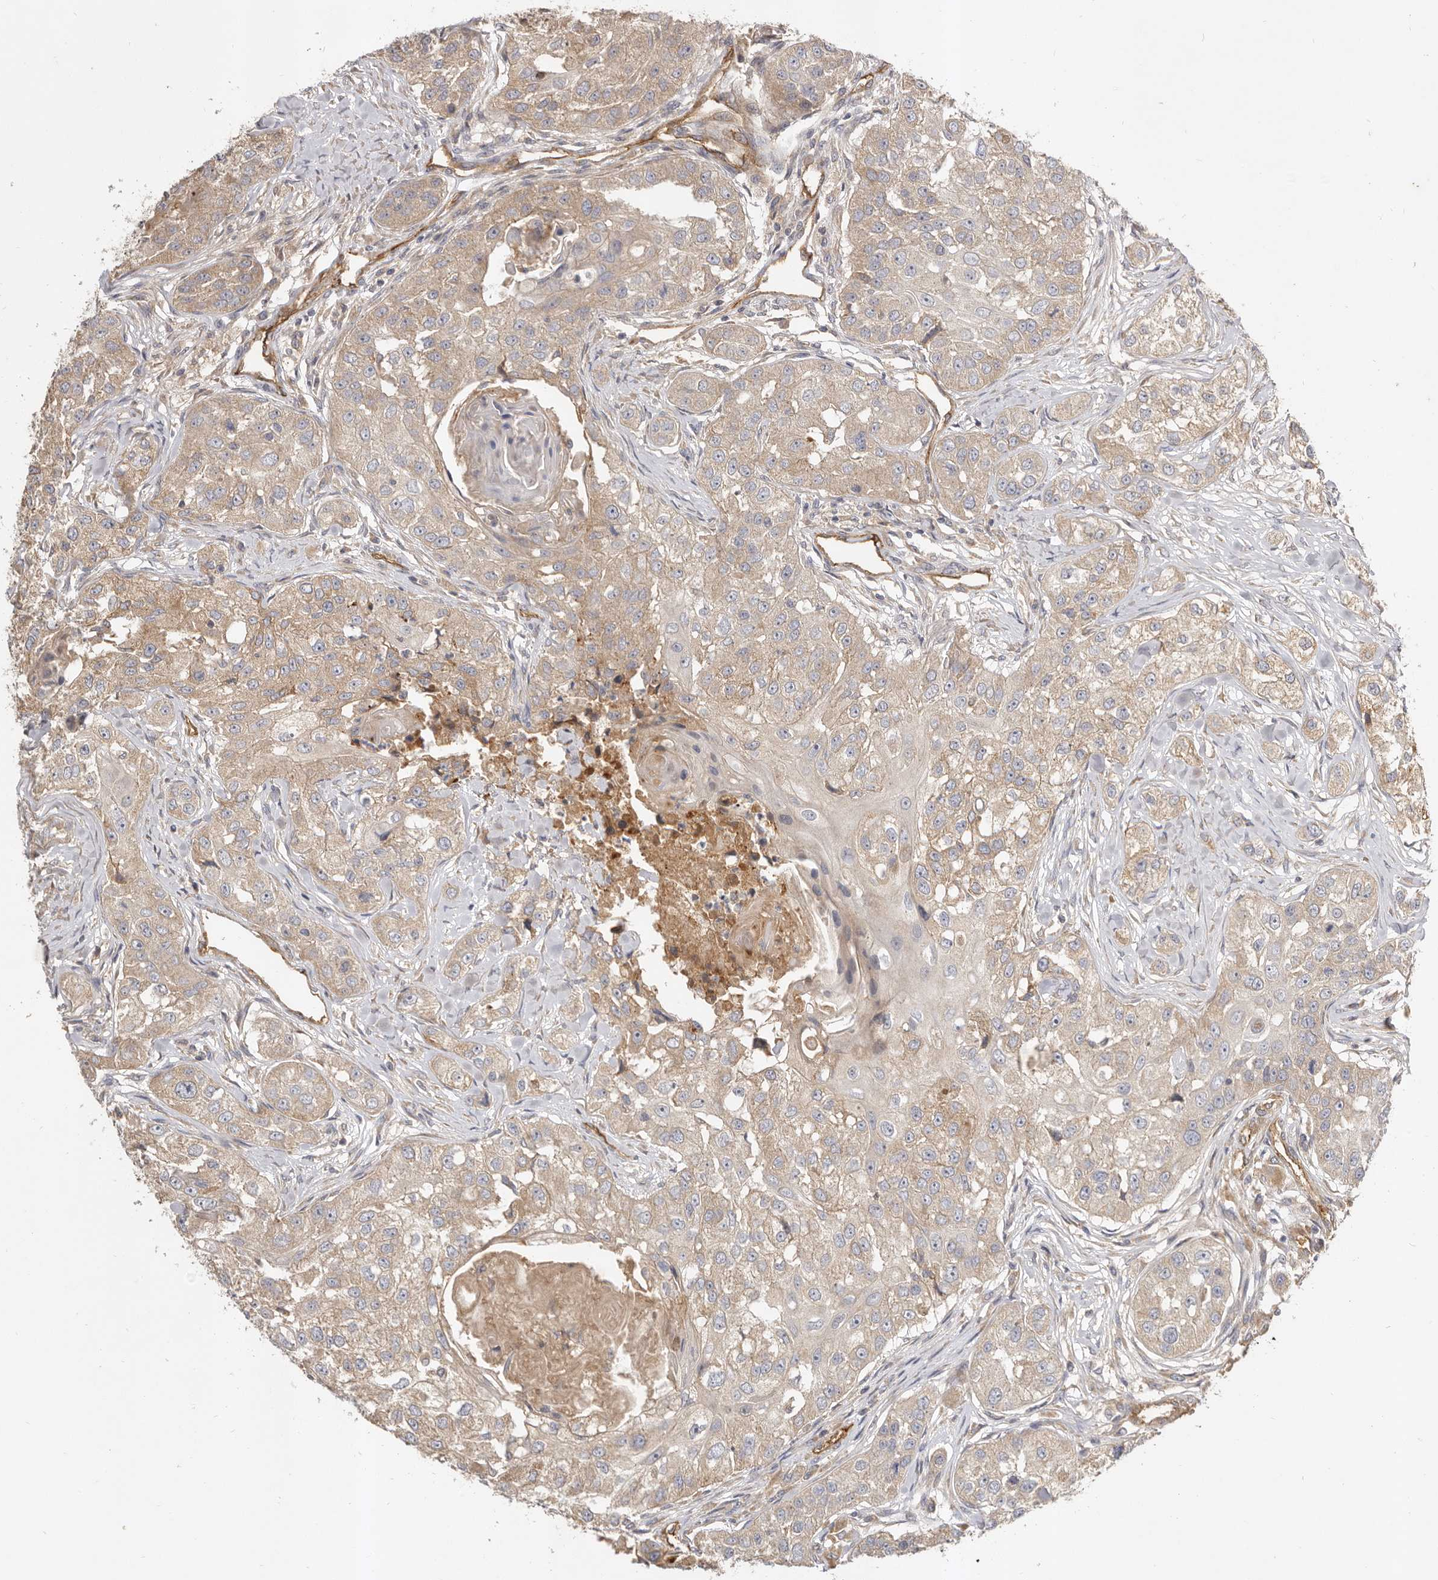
{"staining": {"intensity": "weak", "quantity": ">75%", "location": "cytoplasmic/membranous"}, "tissue": "head and neck cancer", "cell_type": "Tumor cells", "image_type": "cancer", "snomed": [{"axis": "morphology", "description": "Normal tissue, NOS"}, {"axis": "morphology", "description": "Squamous cell carcinoma, NOS"}, {"axis": "topography", "description": "Skeletal muscle"}, {"axis": "topography", "description": "Head-Neck"}], "caption": "Human head and neck cancer (squamous cell carcinoma) stained with a protein marker demonstrates weak staining in tumor cells.", "gene": "ADAMTS9", "patient": {"sex": "male", "age": 51}}